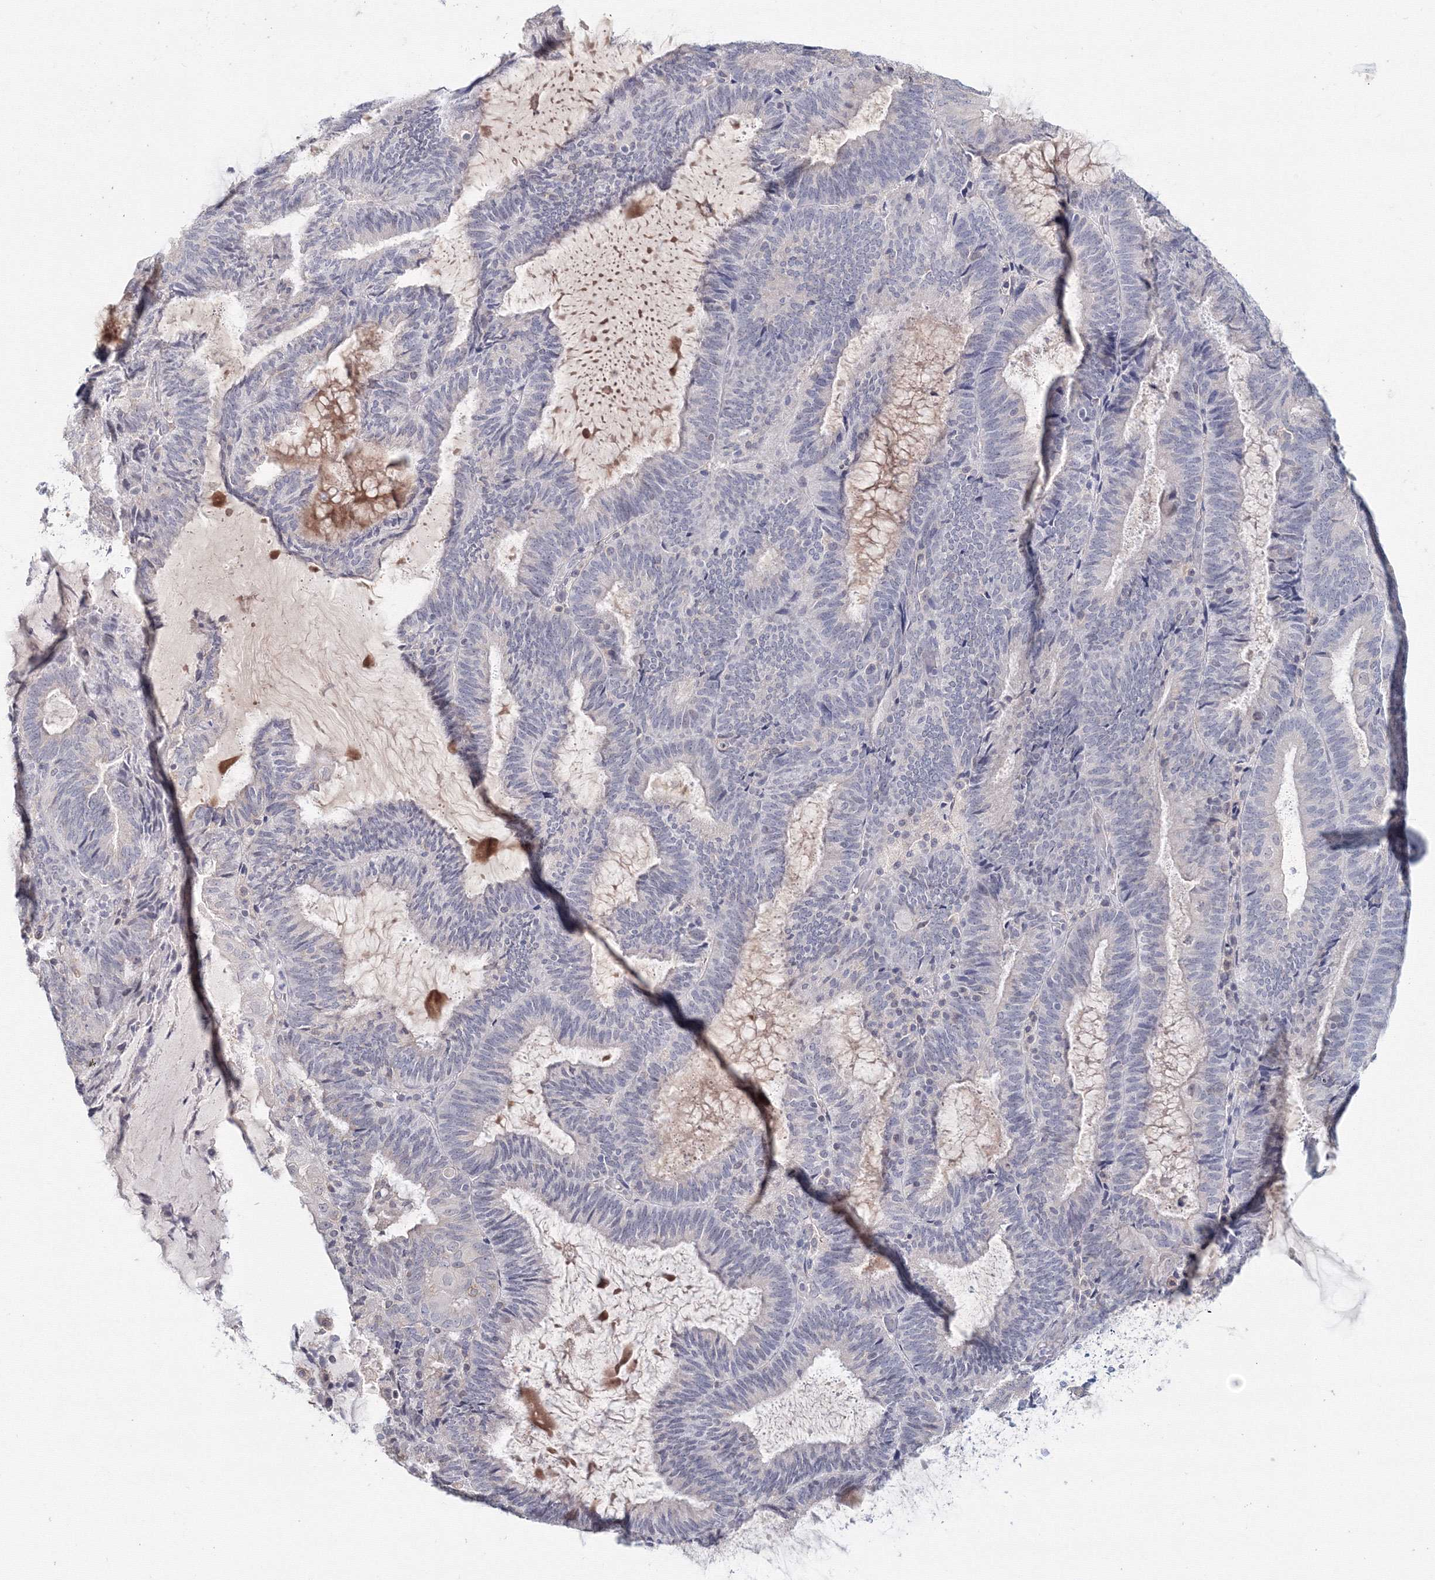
{"staining": {"intensity": "negative", "quantity": "none", "location": "none"}, "tissue": "endometrial cancer", "cell_type": "Tumor cells", "image_type": "cancer", "snomed": [{"axis": "morphology", "description": "Adenocarcinoma, NOS"}, {"axis": "topography", "description": "Endometrium"}], "caption": "A histopathology image of adenocarcinoma (endometrial) stained for a protein exhibits no brown staining in tumor cells. The staining is performed using DAB brown chromogen with nuclei counter-stained in using hematoxylin.", "gene": "SLC7A7", "patient": {"sex": "female", "age": 81}}